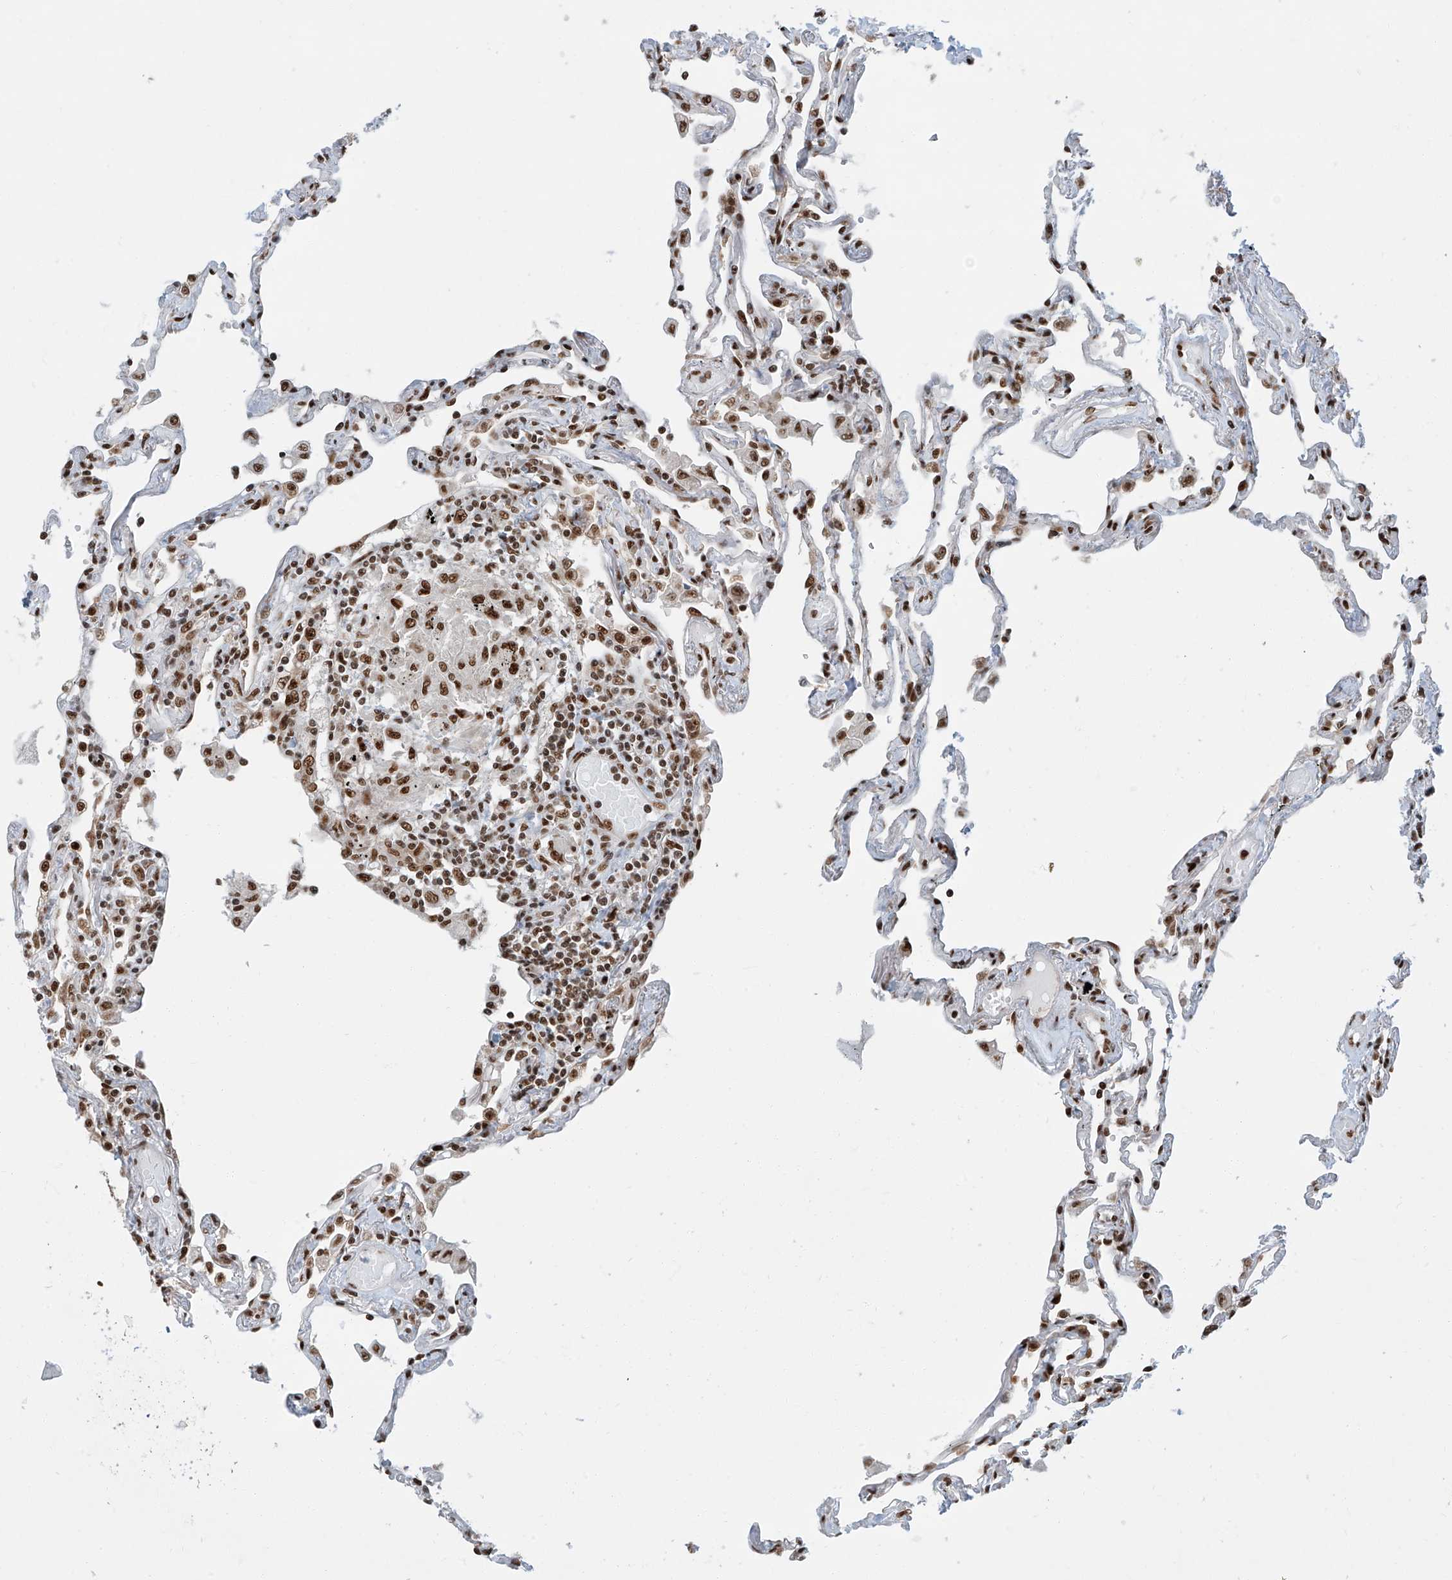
{"staining": {"intensity": "strong", "quantity": ">75%", "location": "nuclear"}, "tissue": "lung", "cell_type": "Alveolar cells", "image_type": "normal", "snomed": [{"axis": "morphology", "description": "Normal tissue, NOS"}, {"axis": "topography", "description": "Lung"}], "caption": "Alveolar cells reveal high levels of strong nuclear expression in about >75% of cells in normal human lung.", "gene": "FAM193B", "patient": {"sex": "female", "age": 67}}